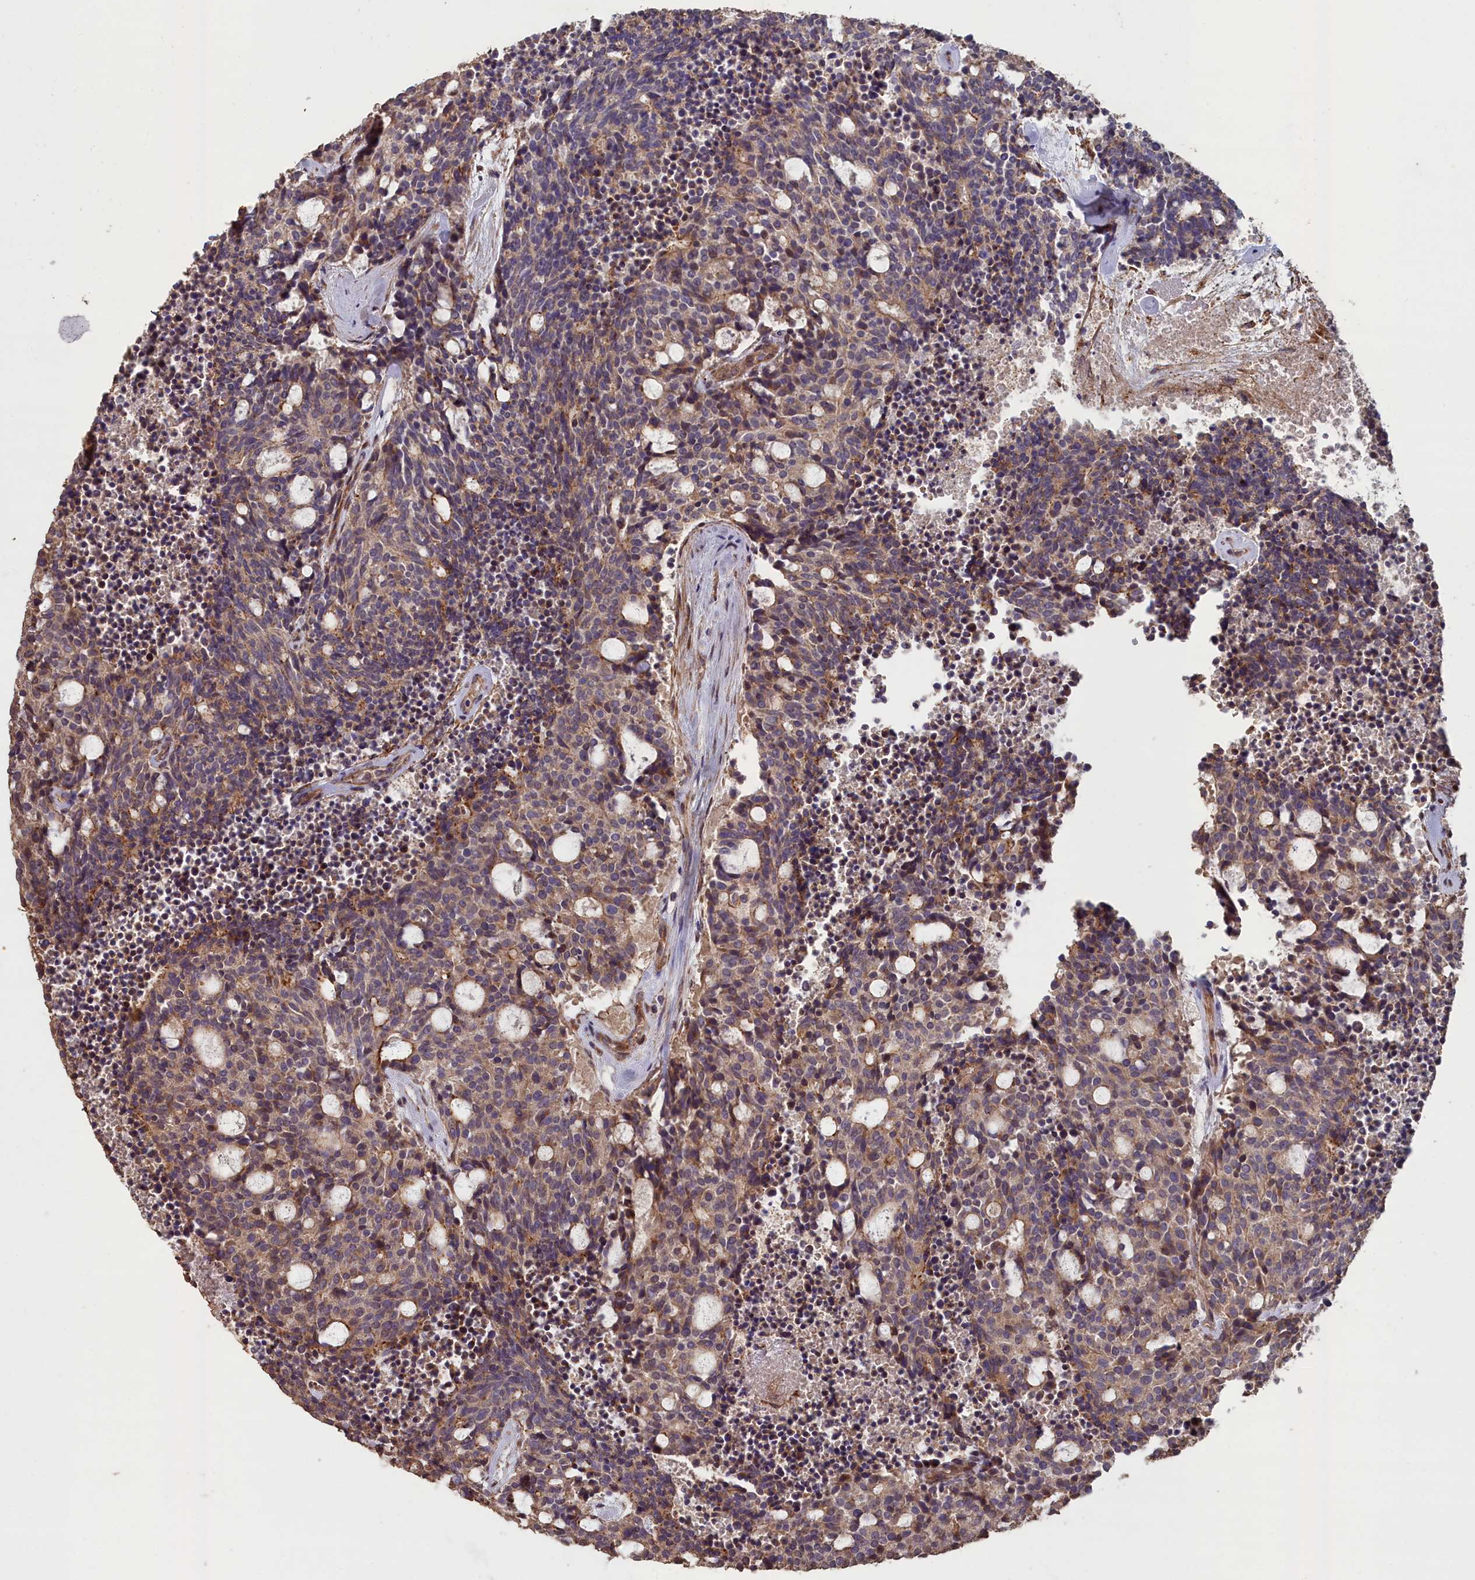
{"staining": {"intensity": "weak", "quantity": "25%-75%", "location": "cytoplasmic/membranous"}, "tissue": "carcinoid", "cell_type": "Tumor cells", "image_type": "cancer", "snomed": [{"axis": "morphology", "description": "Carcinoid, malignant, NOS"}, {"axis": "topography", "description": "Pancreas"}], "caption": "This image exhibits IHC staining of human carcinoid, with low weak cytoplasmic/membranous positivity in about 25%-75% of tumor cells.", "gene": "ATP6V0A2", "patient": {"sex": "female", "age": 54}}